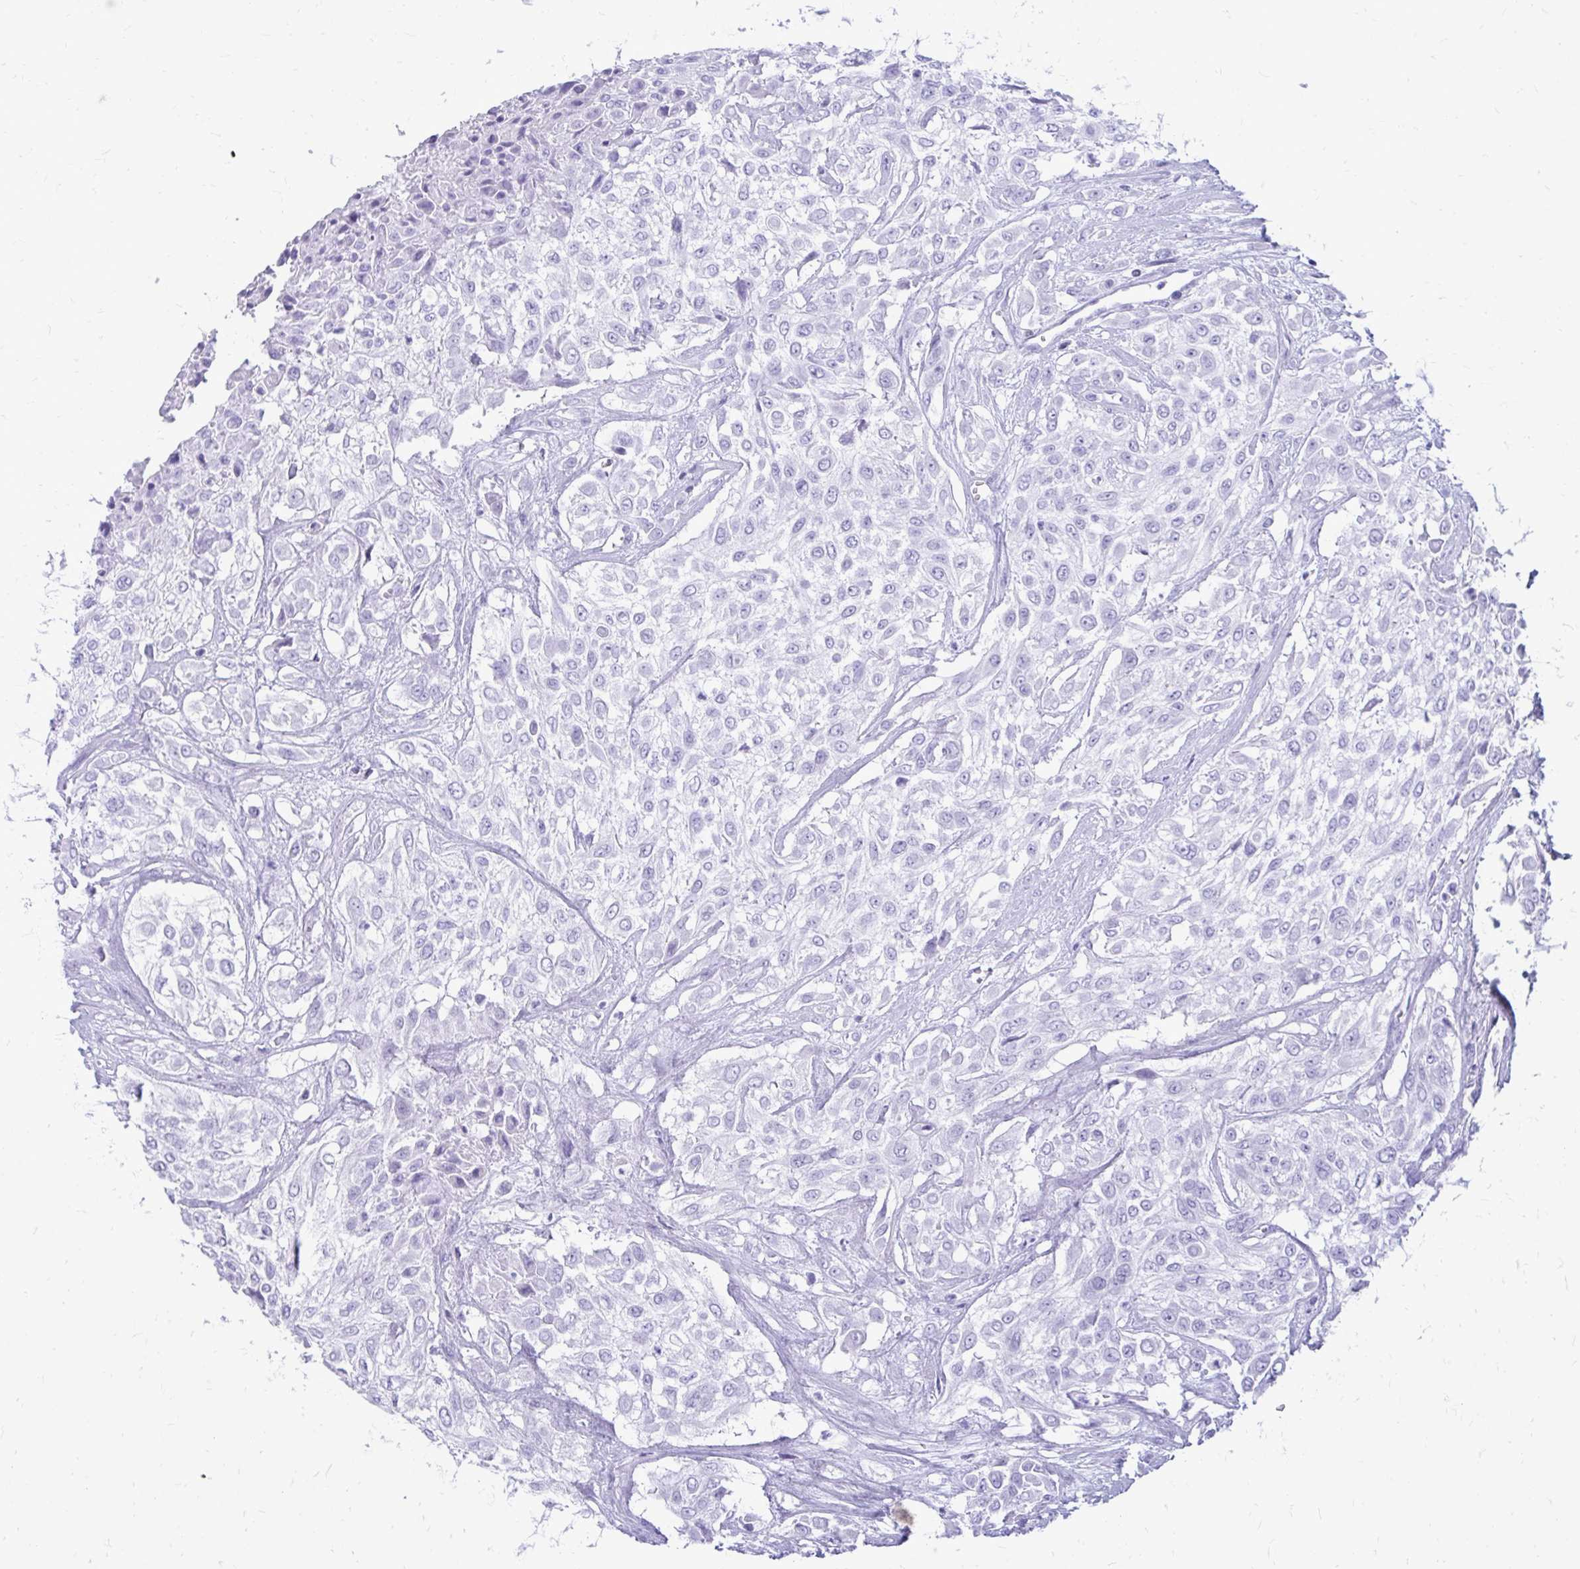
{"staining": {"intensity": "negative", "quantity": "none", "location": "none"}, "tissue": "urothelial cancer", "cell_type": "Tumor cells", "image_type": "cancer", "snomed": [{"axis": "morphology", "description": "Urothelial carcinoma, High grade"}, {"axis": "topography", "description": "Urinary bladder"}], "caption": "Urothelial cancer was stained to show a protein in brown. There is no significant expression in tumor cells.", "gene": "OR10R2", "patient": {"sex": "male", "age": 57}}